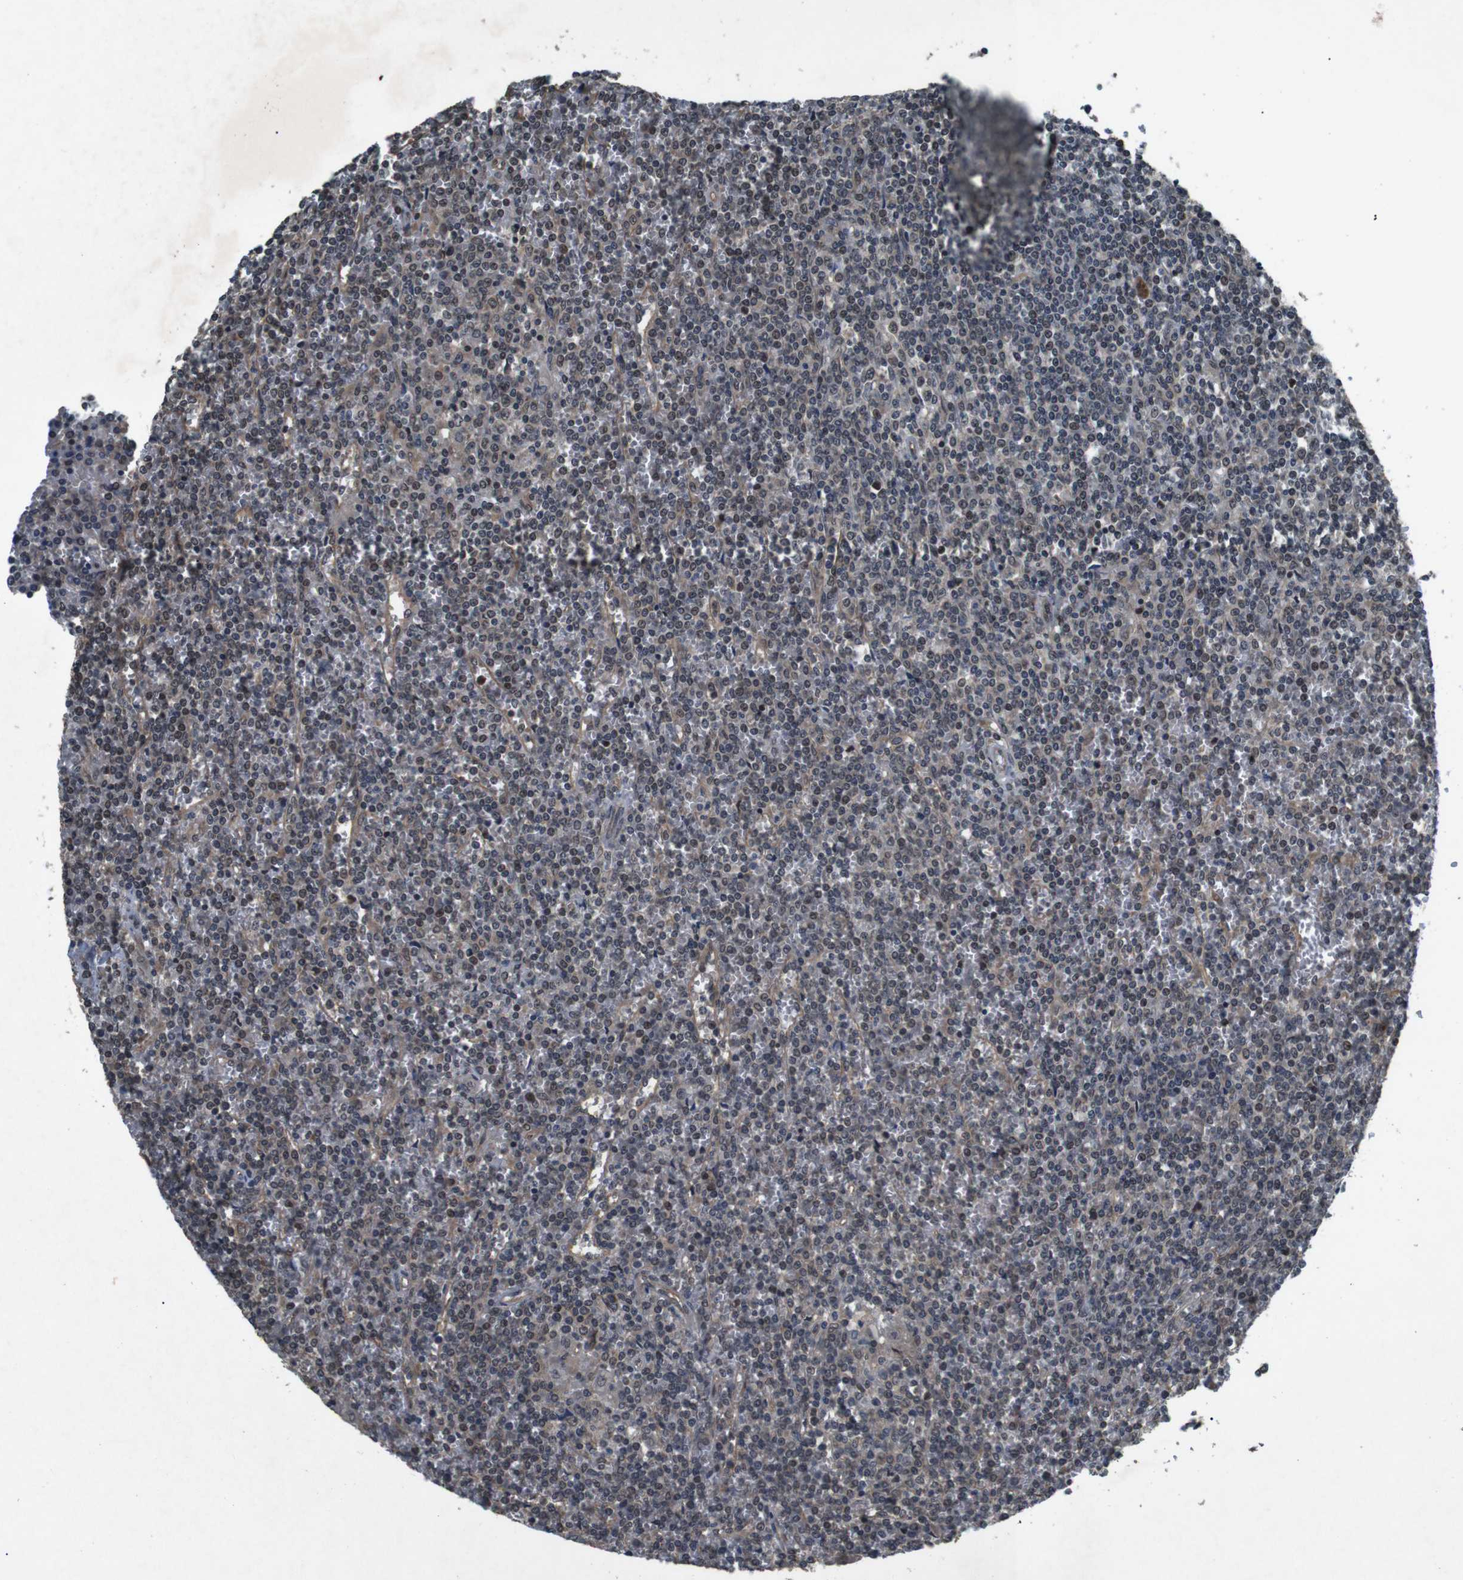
{"staining": {"intensity": "weak", "quantity": "25%-75%", "location": "cytoplasmic/membranous,nuclear"}, "tissue": "lymphoma", "cell_type": "Tumor cells", "image_type": "cancer", "snomed": [{"axis": "morphology", "description": "Malignant lymphoma, non-Hodgkin's type, Low grade"}, {"axis": "topography", "description": "Spleen"}], "caption": "Lymphoma stained with immunohistochemistry (IHC) exhibits weak cytoplasmic/membranous and nuclear positivity in approximately 25%-75% of tumor cells.", "gene": "SOCS1", "patient": {"sex": "female", "age": 19}}